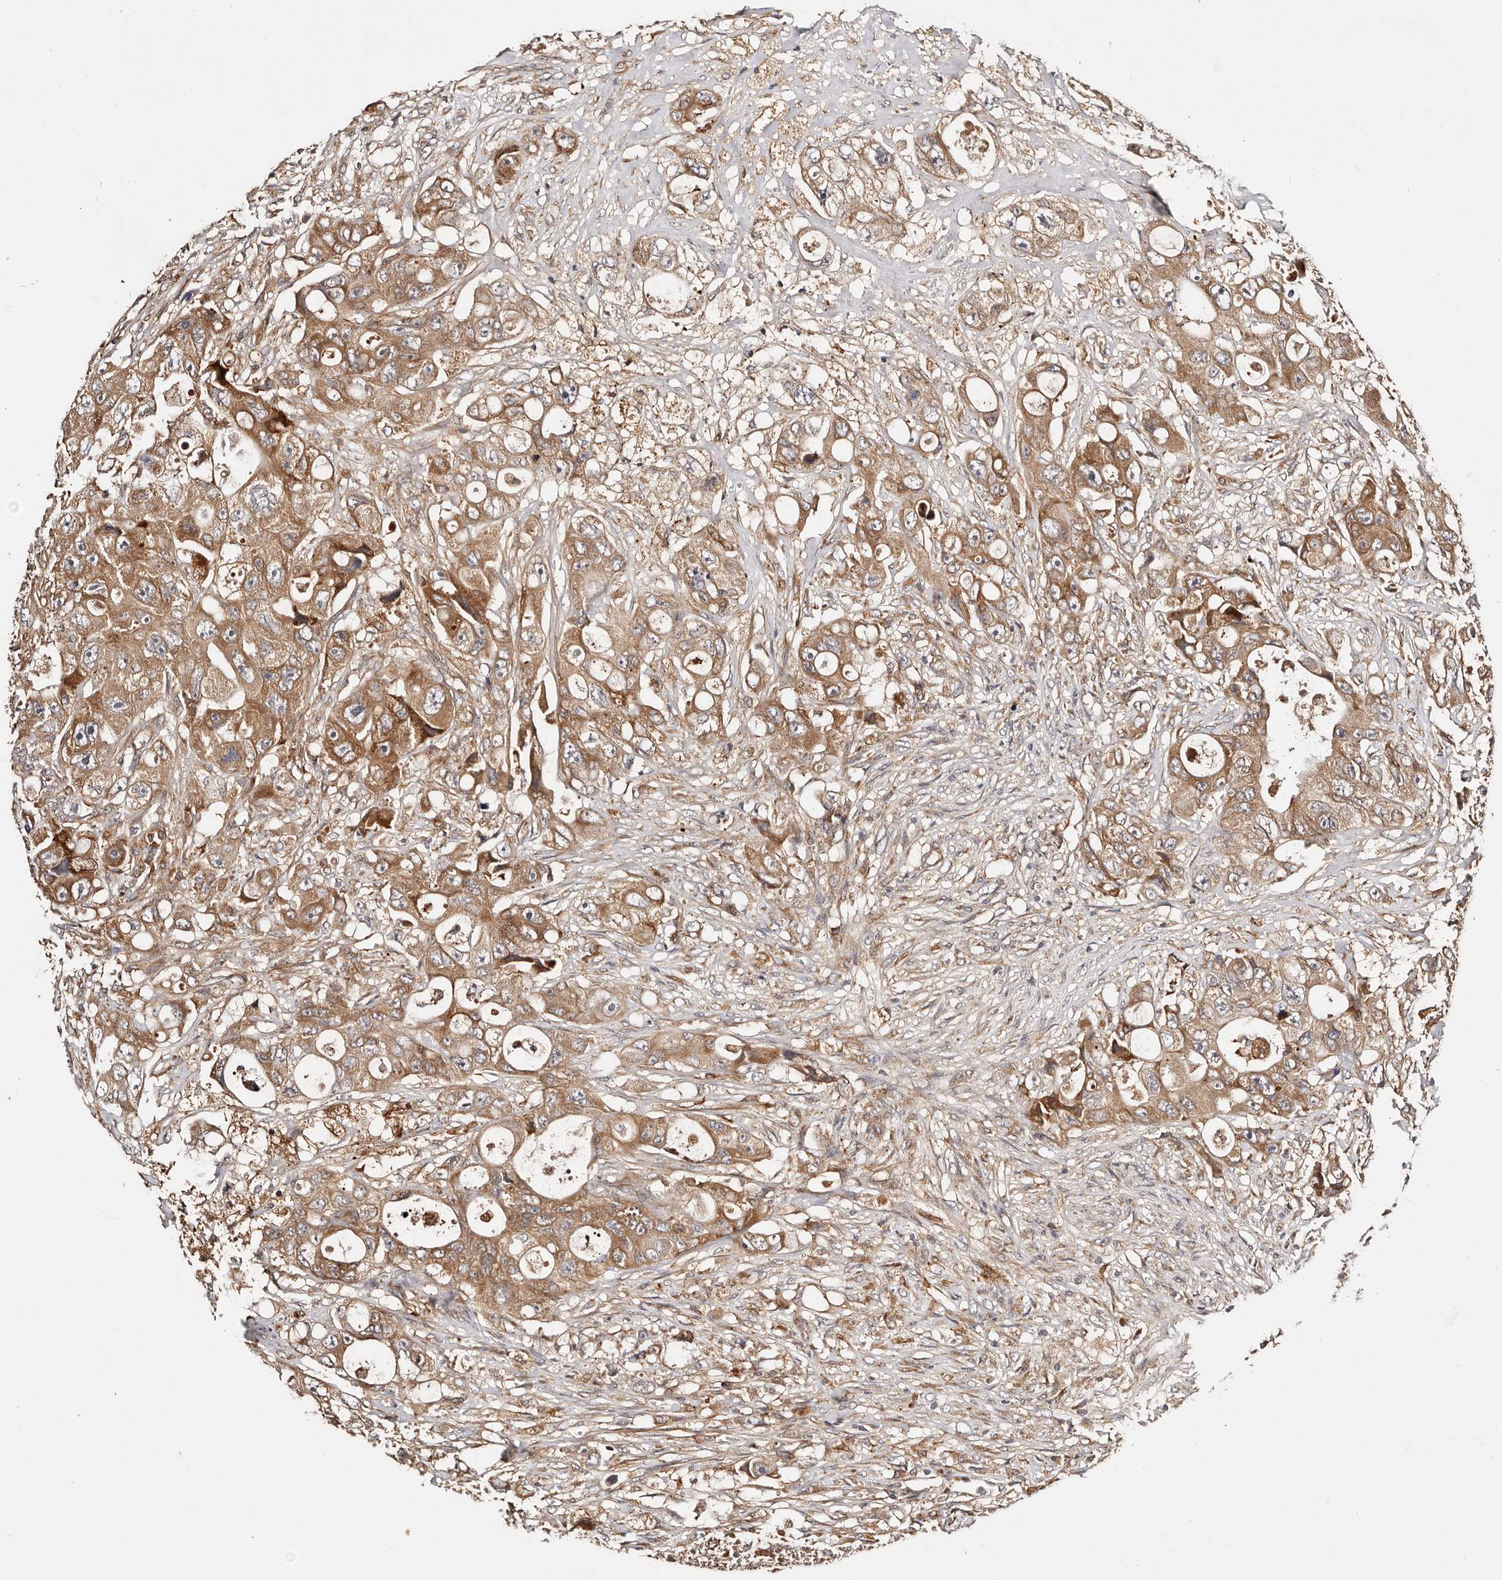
{"staining": {"intensity": "moderate", "quantity": ">75%", "location": "cytoplasmic/membranous"}, "tissue": "colorectal cancer", "cell_type": "Tumor cells", "image_type": "cancer", "snomed": [{"axis": "morphology", "description": "Adenocarcinoma, NOS"}, {"axis": "topography", "description": "Colon"}], "caption": "Tumor cells demonstrate medium levels of moderate cytoplasmic/membranous positivity in about >75% of cells in human adenocarcinoma (colorectal). The staining was performed using DAB, with brown indicating positive protein expression. Nuclei are stained blue with hematoxylin.", "gene": "DENND11", "patient": {"sex": "female", "age": 46}}